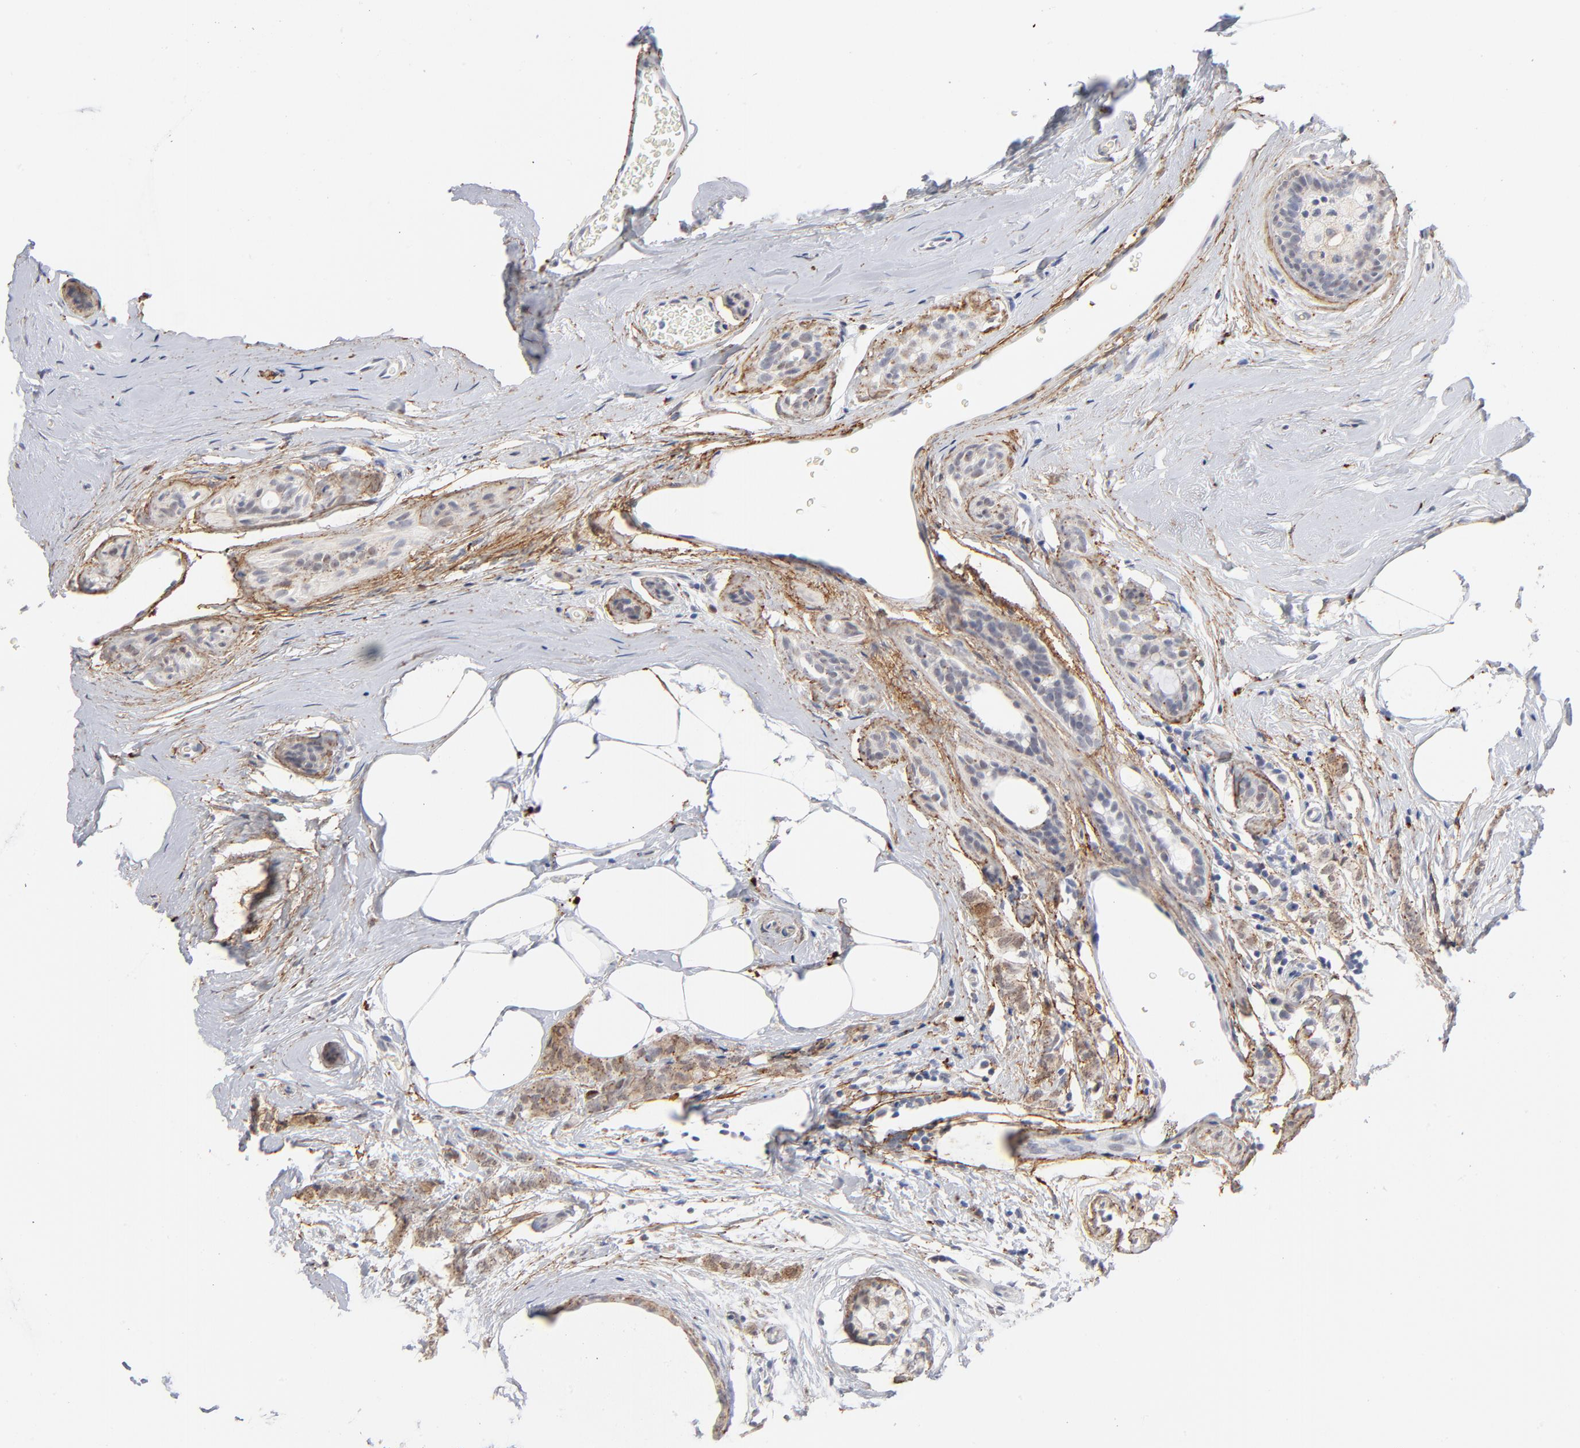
{"staining": {"intensity": "moderate", "quantity": ">75%", "location": "cytoplasmic/membranous"}, "tissue": "breast cancer", "cell_type": "Tumor cells", "image_type": "cancer", "snomed": [{"axis": "morphology", "description": "Lobular carcinoma"}, {"axis": "topography", "description": "Breast"}], "caption": "Human breast lobular carcinoma stained with a brown dye exhibits moderate cytoplasmic/membranous positive staining in about >75% of tumor cells.", "gene": "LTBP2", "patient": {"sex": "female", "age": 60}}